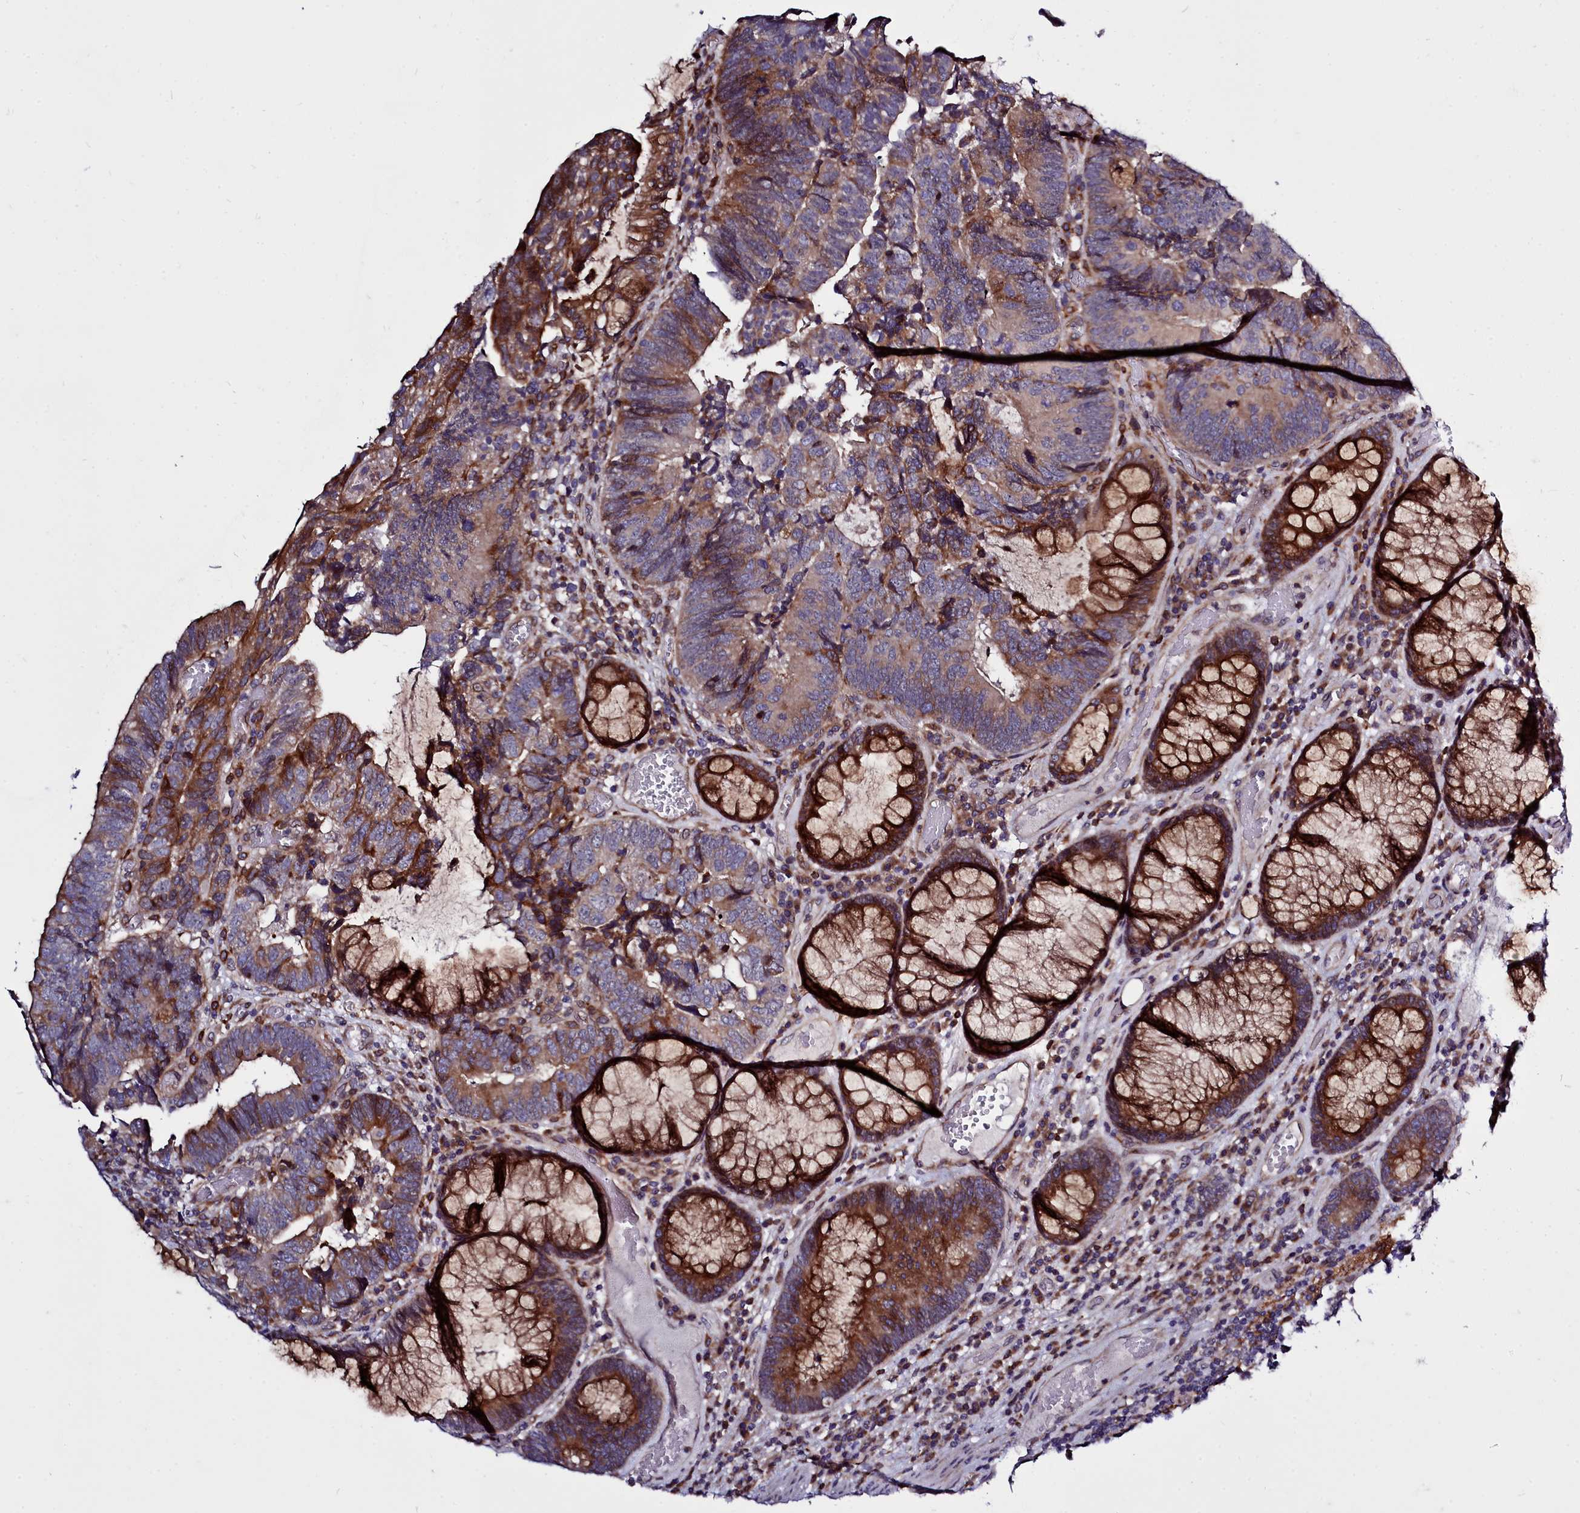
{"staining": {"intensity": "moderate", "quantity": "25%-75%", "location": "cytoplasmic/membranous"}, "tissue": "colorectal cancer", "cell_type": "Tumor cells", "image_type": "cancer", "snomed": [{"axis": "morphology", "description": "Adenocarcinoma, NOS"}, {"axis": "topography", "description": "Colon"}], "caption": "Human colorectal adenocarcinoma stained for a protein (brown) shows moderate cytoplasmic/membranous positive staining in approximately 25%-75% of tumor cells.", "gene": "RAPGEF4", "patient": {"sex": "female", "age": 67}}